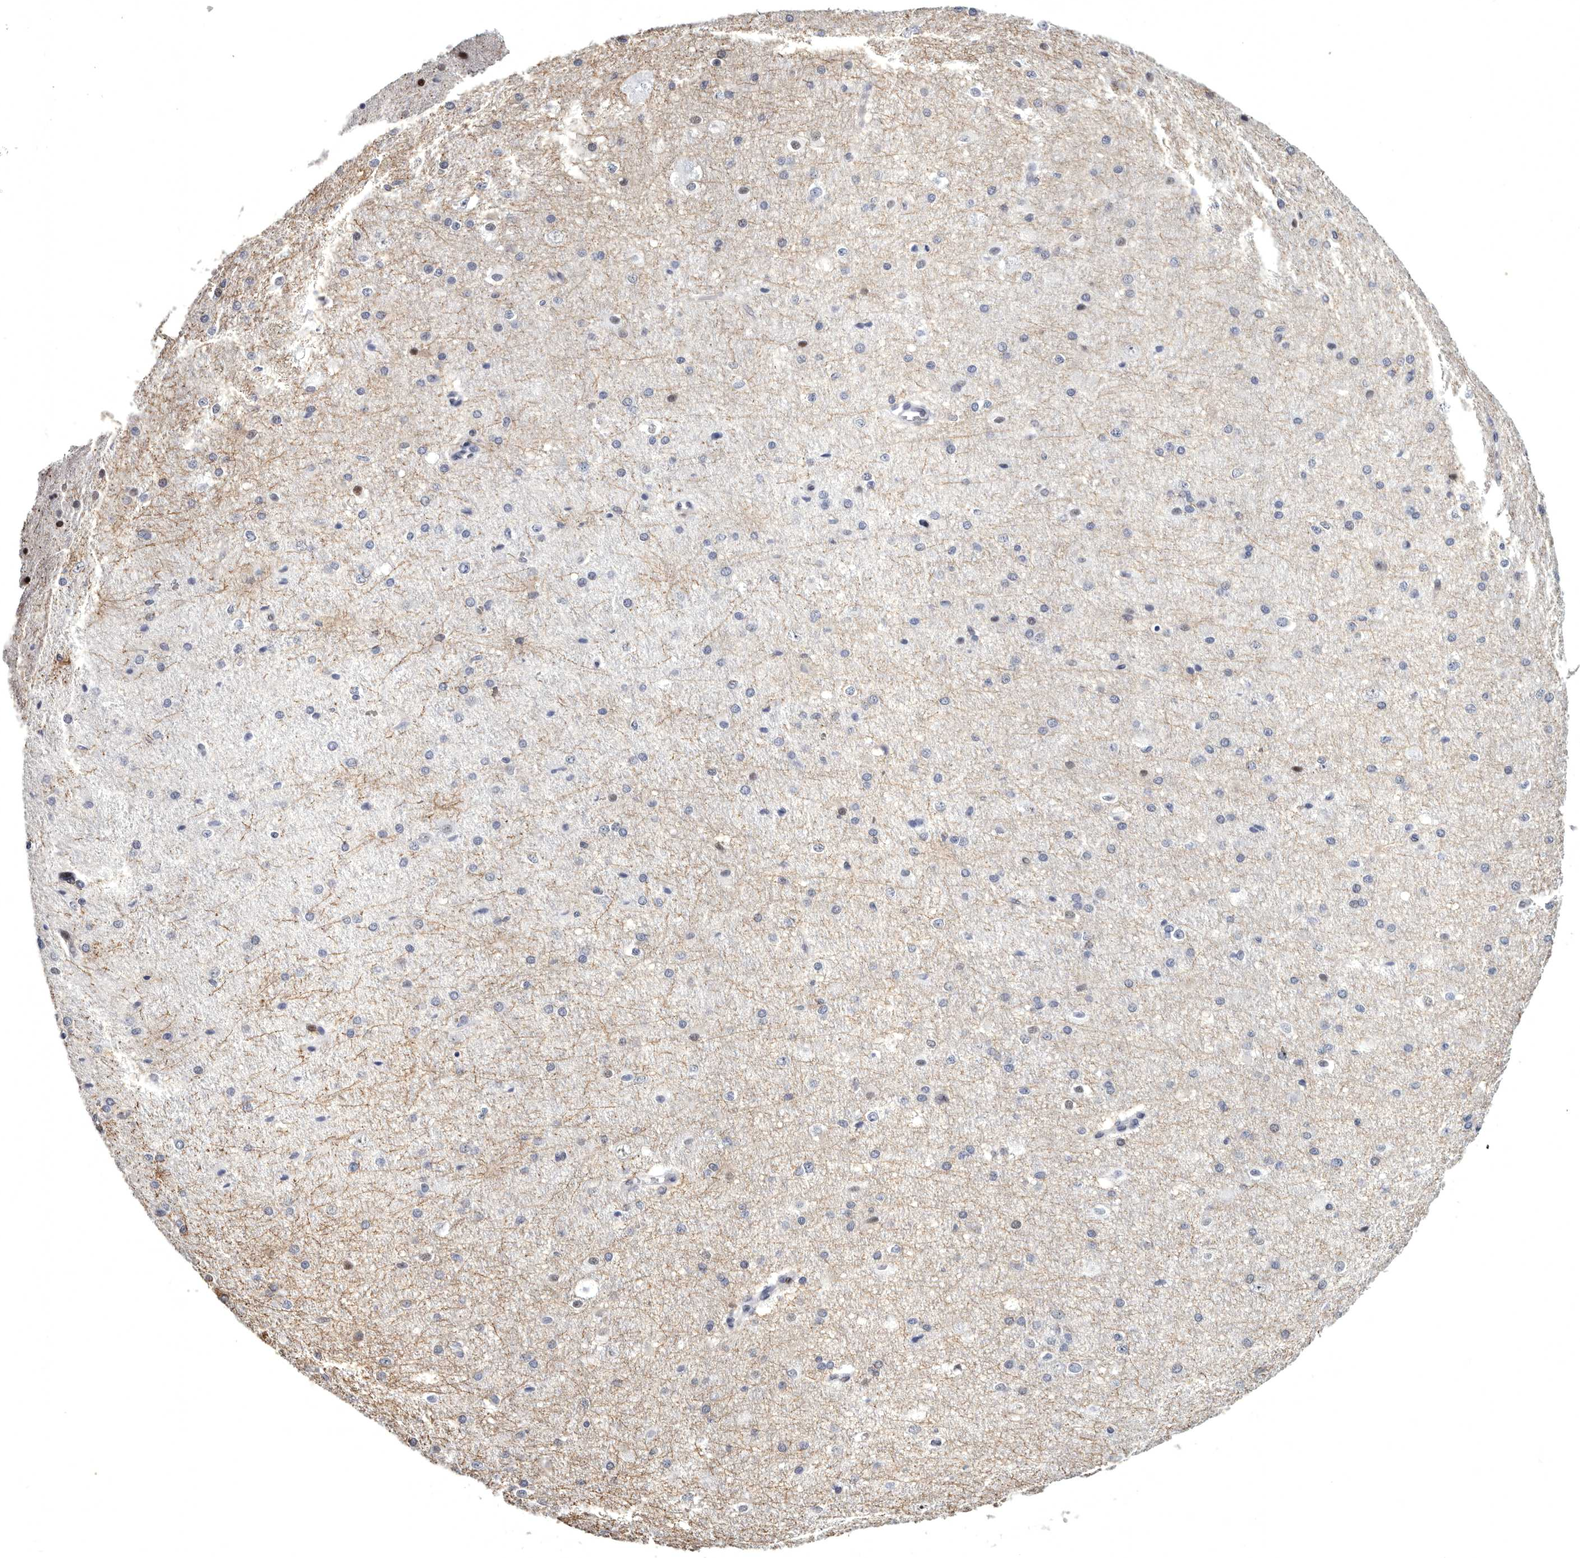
{"staining": {"intensity": "negative", "quantity": "none", "location": "none"}, "tissue": "cerebral cortex", "cell_type": "Endothelial cells", "image_type": "normal", "snomed": [{"axis": "morphology", "description": "Normal tissue, NOS"}, {"axis": "morphology", "description": "Developmental malformation"}, {"axis": "topography", "description": "Cerebral cortex"}], "caption": "Immunohistochemistry (IHC) of normal human cerebral cortex exhibits no positivity in endothelial cells. (Stains: DAB immunohistochemistry (IHC) with hematoxylin counter stain, Microscopy: brightfield microscopy at high magnification).", "gene": "WRAP73", "patient": {"sex": "female", "age": 30}}